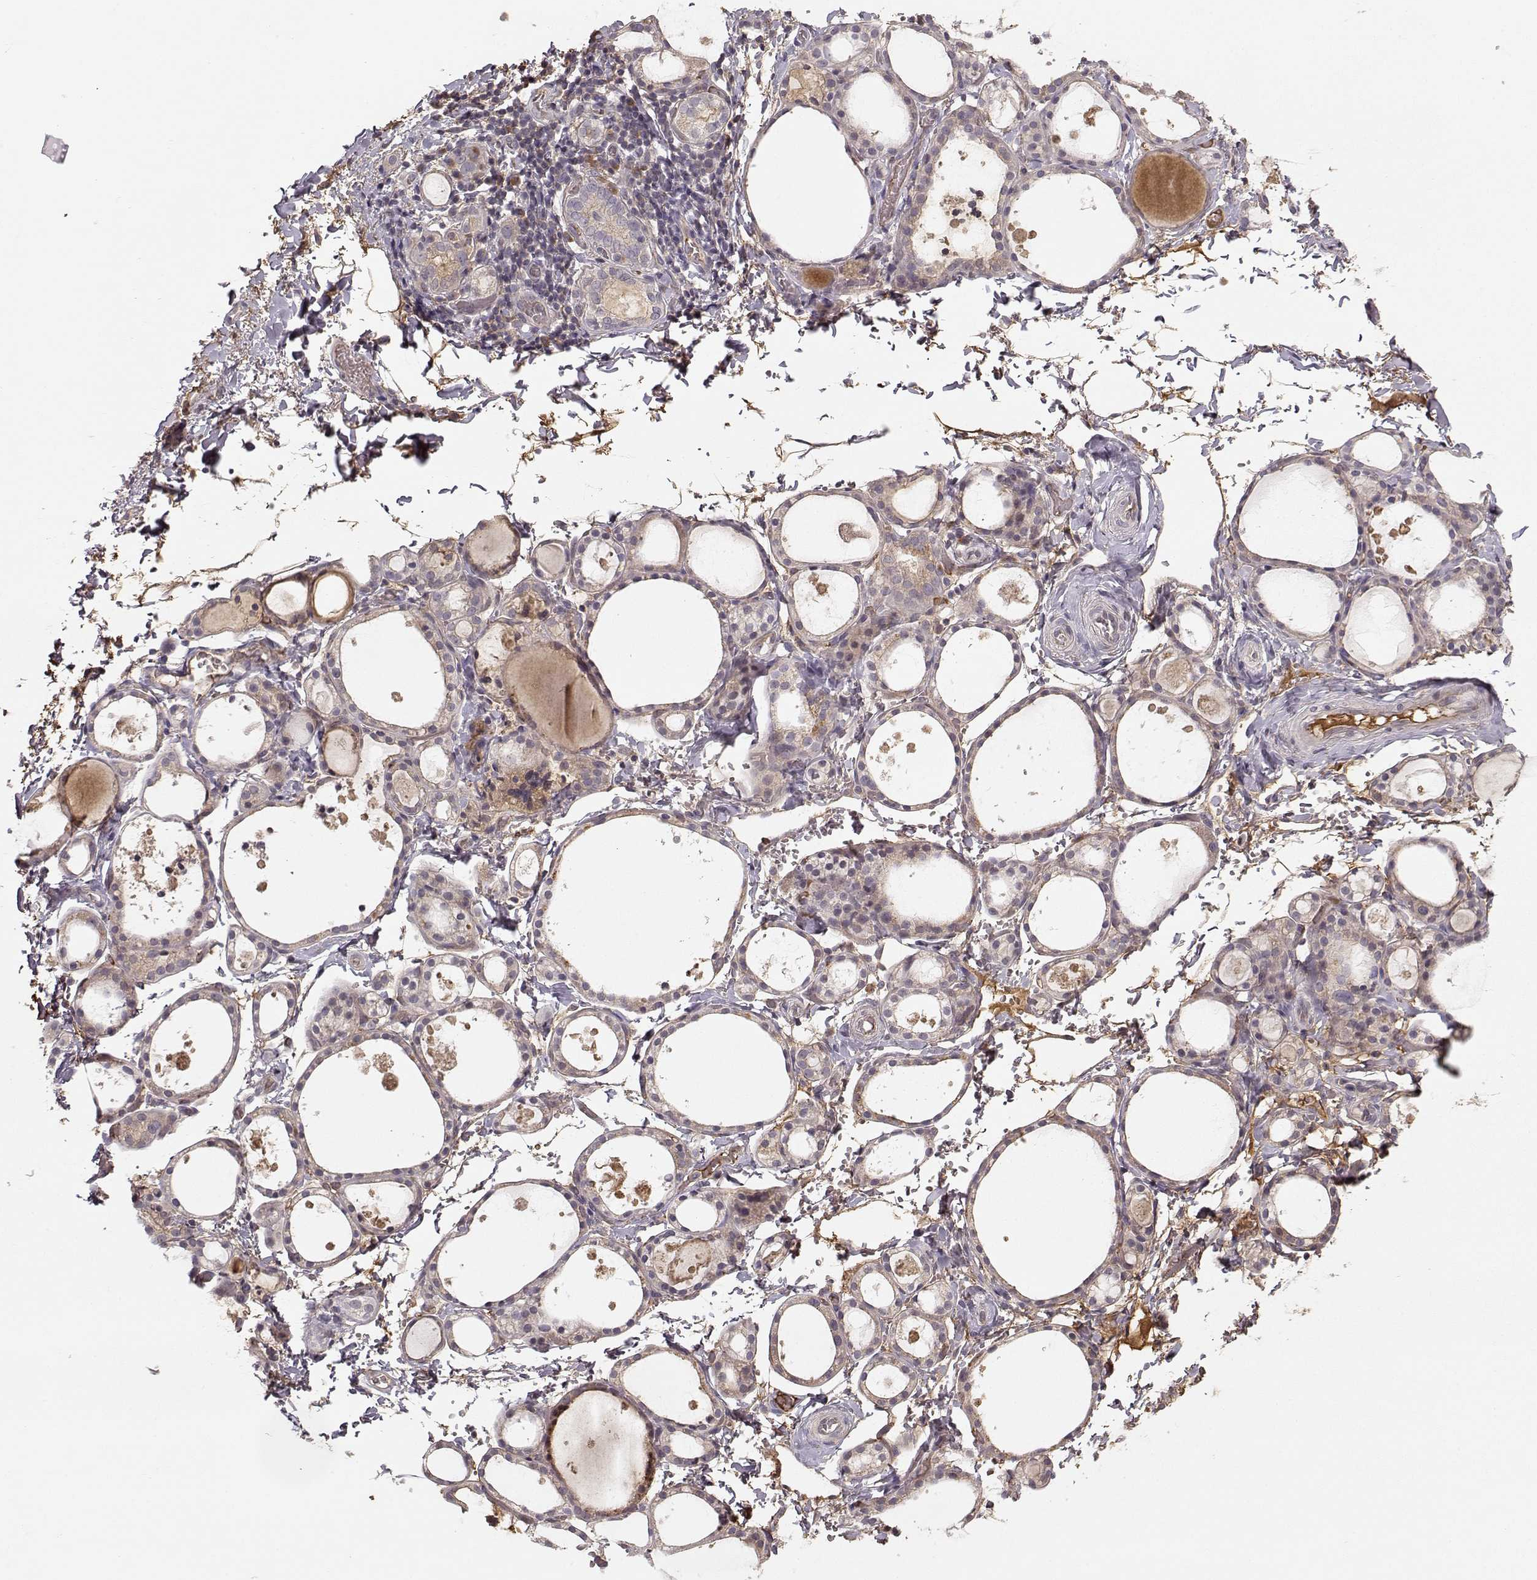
{"staining": {"intensity": "weak", "quantity": "25%-75%", "location": "cytoplasmic/membranous"}, "tissue": "thyroid gland", "cell_type": "Glandular cells", "image_type": "normal", "snomed": [{"axis": "morphology", "description": "Normal tissue, NOS"}, {"axis": "topography", "description": "Thyroid gland"}], "caption": "Glandular cells exhibit low levels of weak cytoplasmic/membranous staining in about 25%-75% of cells in unremarkable human thyroid gland. The protein is stained brown, and the nuclei are stained in blue (DAB (3,3'-diaminobenzidine) IHC with brightfield microscopy, high magnification).", "gene": "WNT6", "patient": {"sex": "male", "age": 68}}